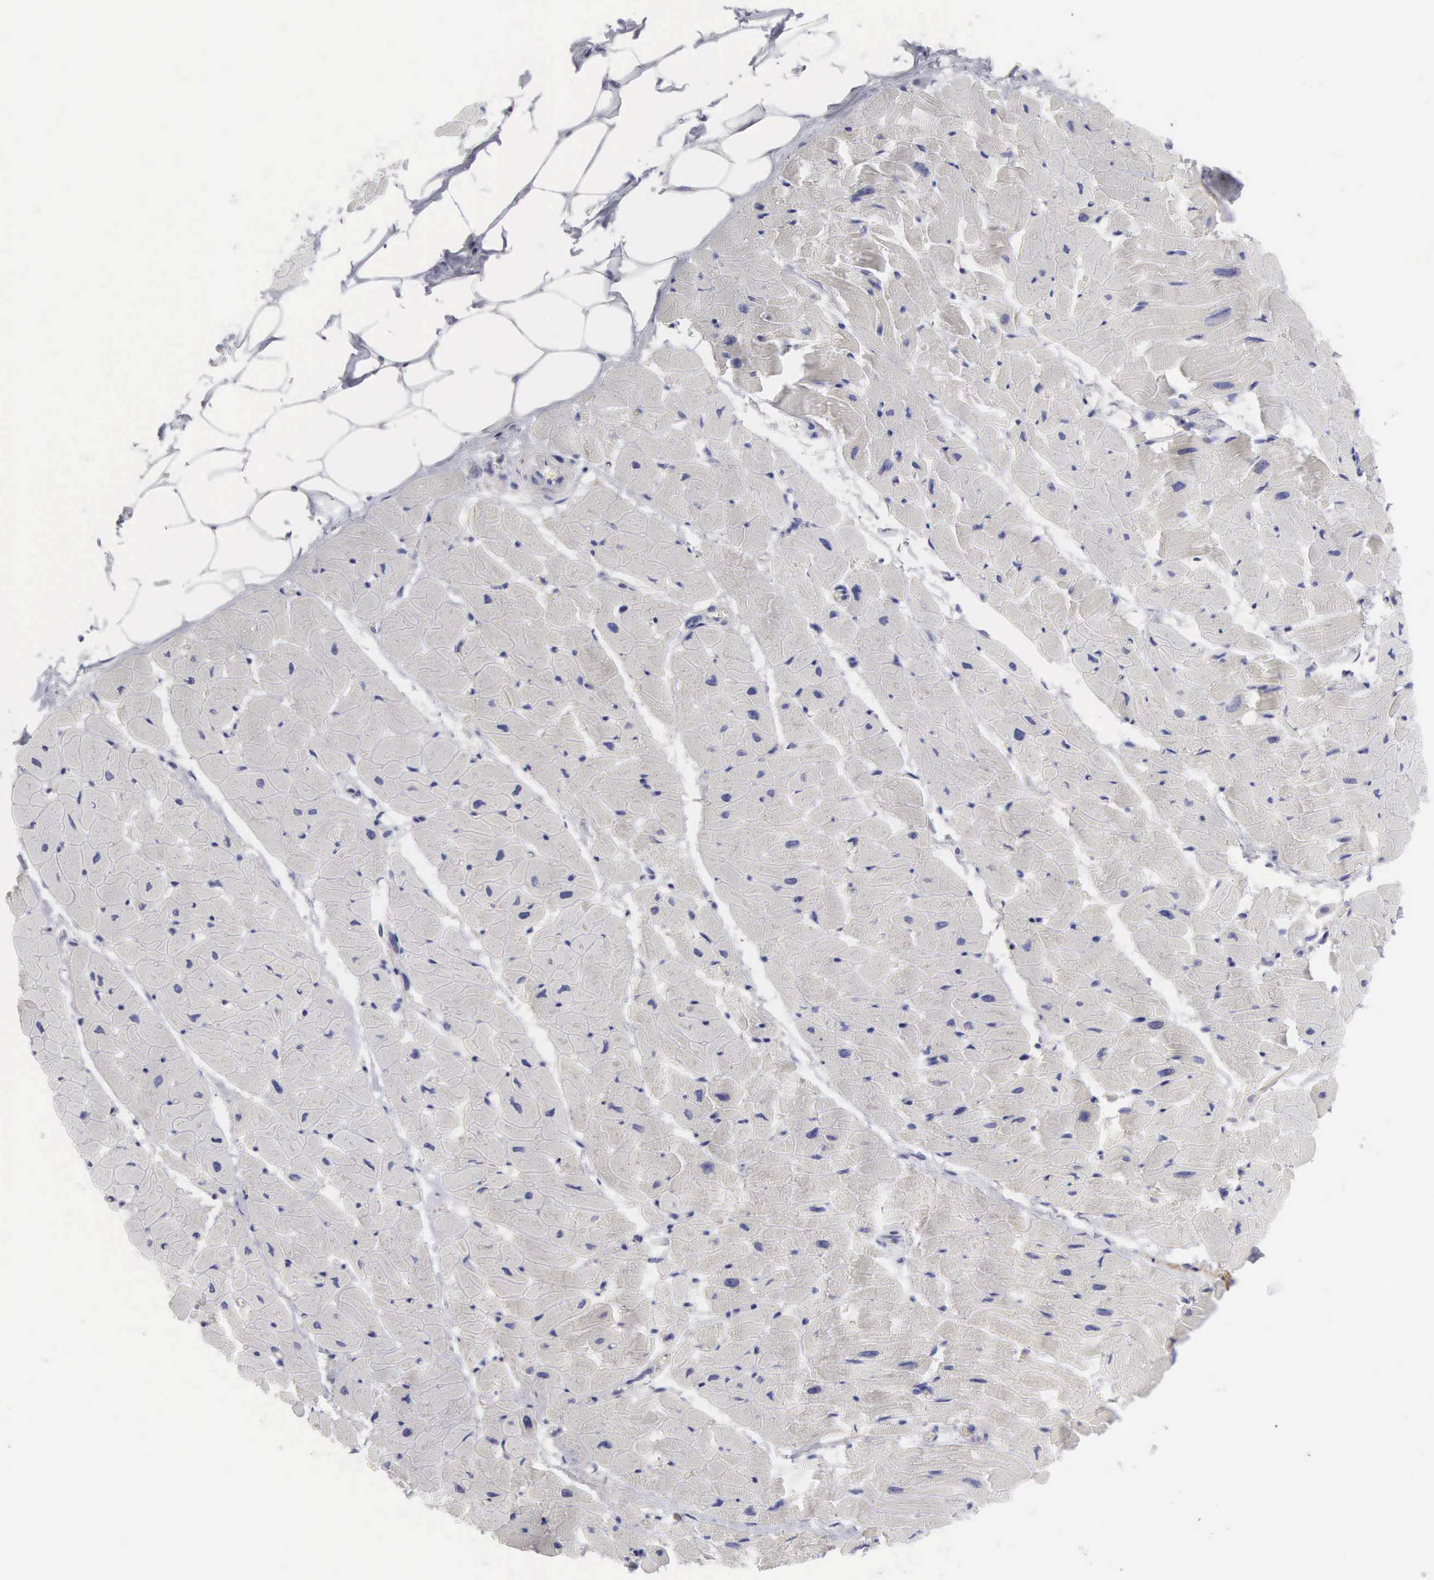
{"staining": {"intensity": "negative", "quantity": "none", "location": "none"}, "tissue": "heart muscle", "cell_type": "Cardiomyocytes", "image_type": "normal", "snomed": [{"axis": "morphology", "description": "Normal tissue, NOS"}, {"axis": "topography", "description": "Heart"}], "caption": "Heart muscle stained for a protein using immunohistochemistry (IHC) displays no staining cardiomyocytes.", "gene": "SLITRK4", "patient": {"sex": "female", "age": 19}}